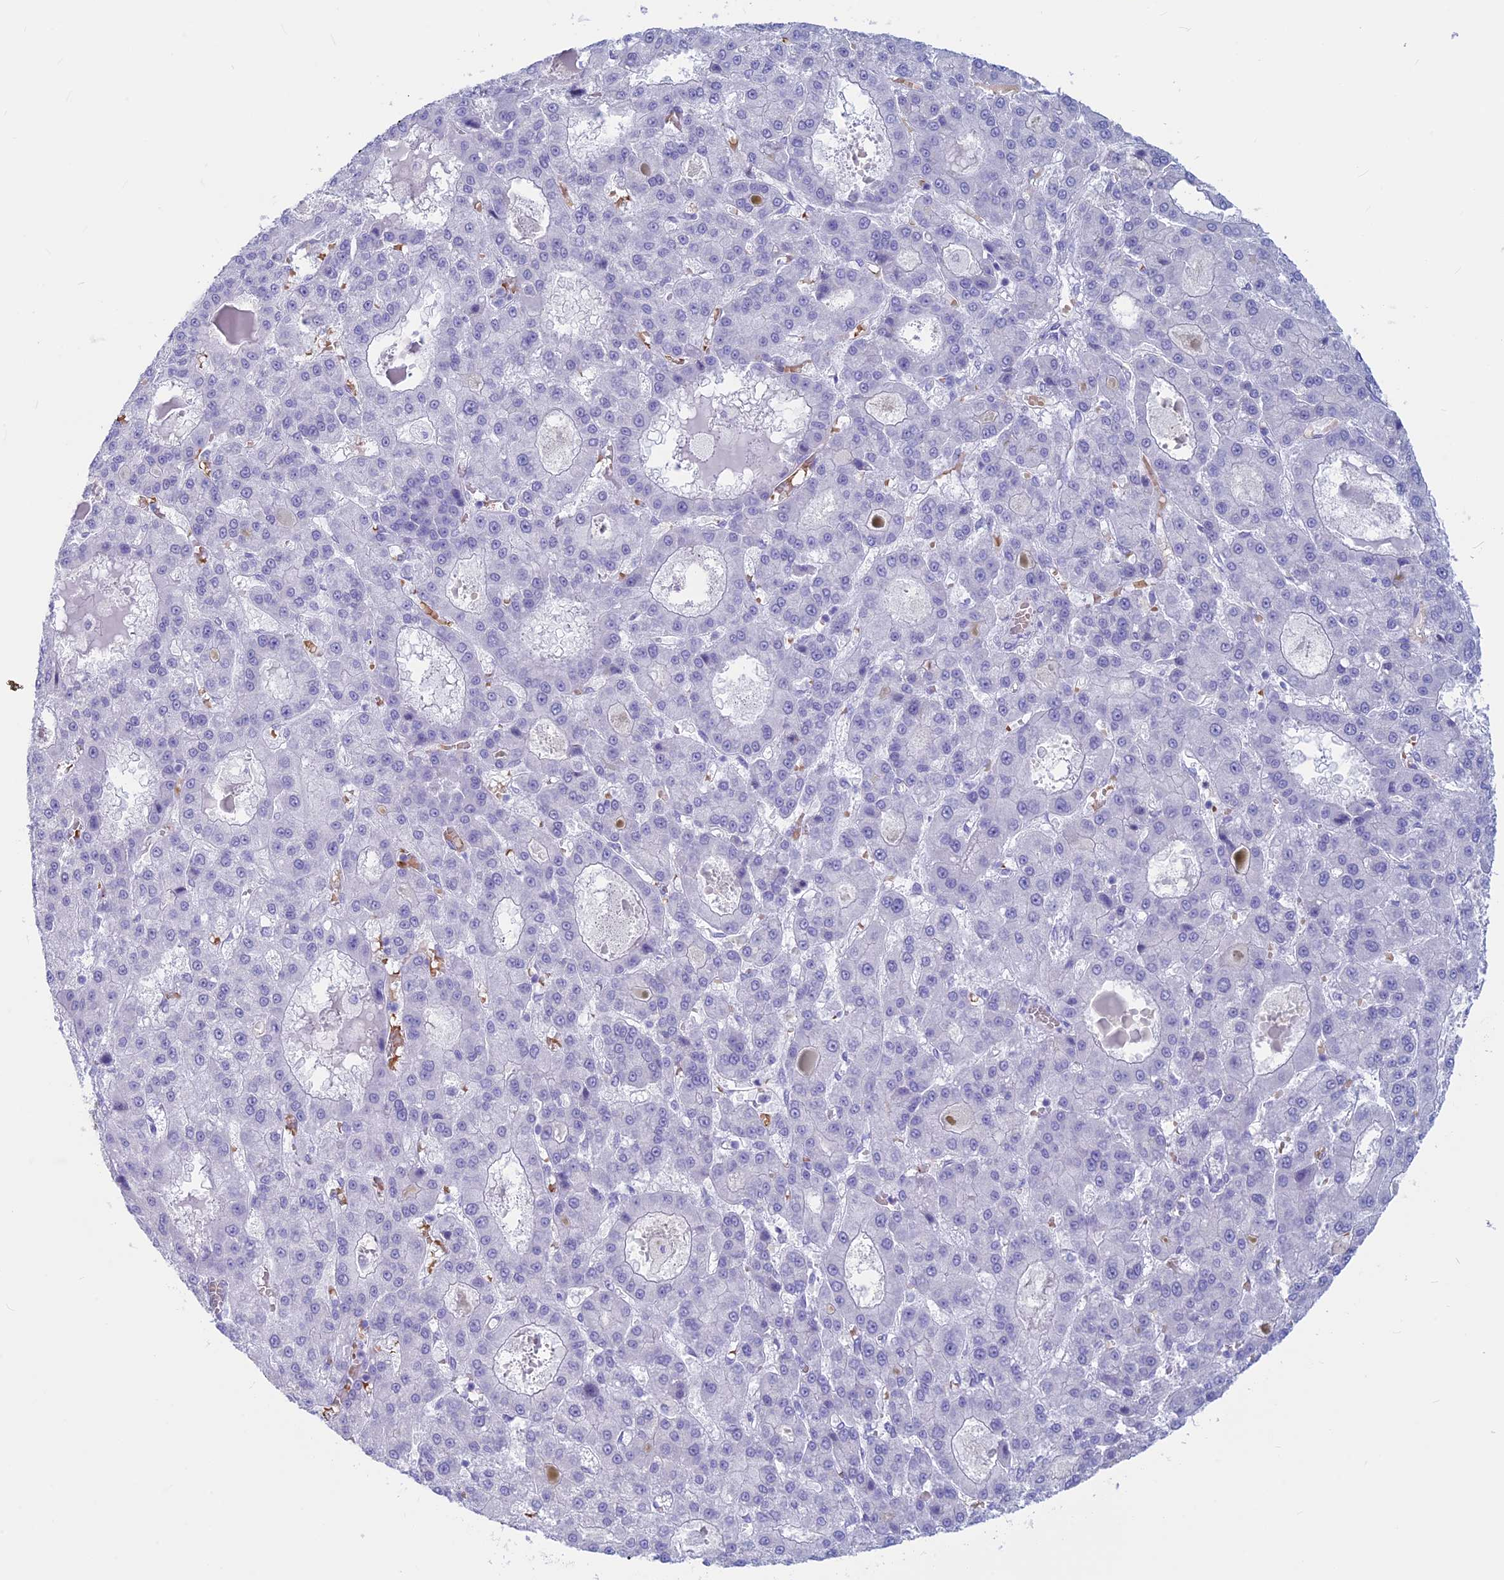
{"staining": {"intensity": "negative", "quantity": "none", "location": "none"}, "tissue": "liver cancer", "cell_type": "Tumor cells", "image_type": "cancer", "snomed": [{"axis": "morphology", "description": "Carcinoma, Hepatocellular, NOS"}, {"axis": "topography", "description": "Liver"}], "caption": "There is no significant staining in tumor cells of liver hepatocellular carcinoma.", "gene": "GAPDHS", "patient": {"sex": "male", "age": 70}}